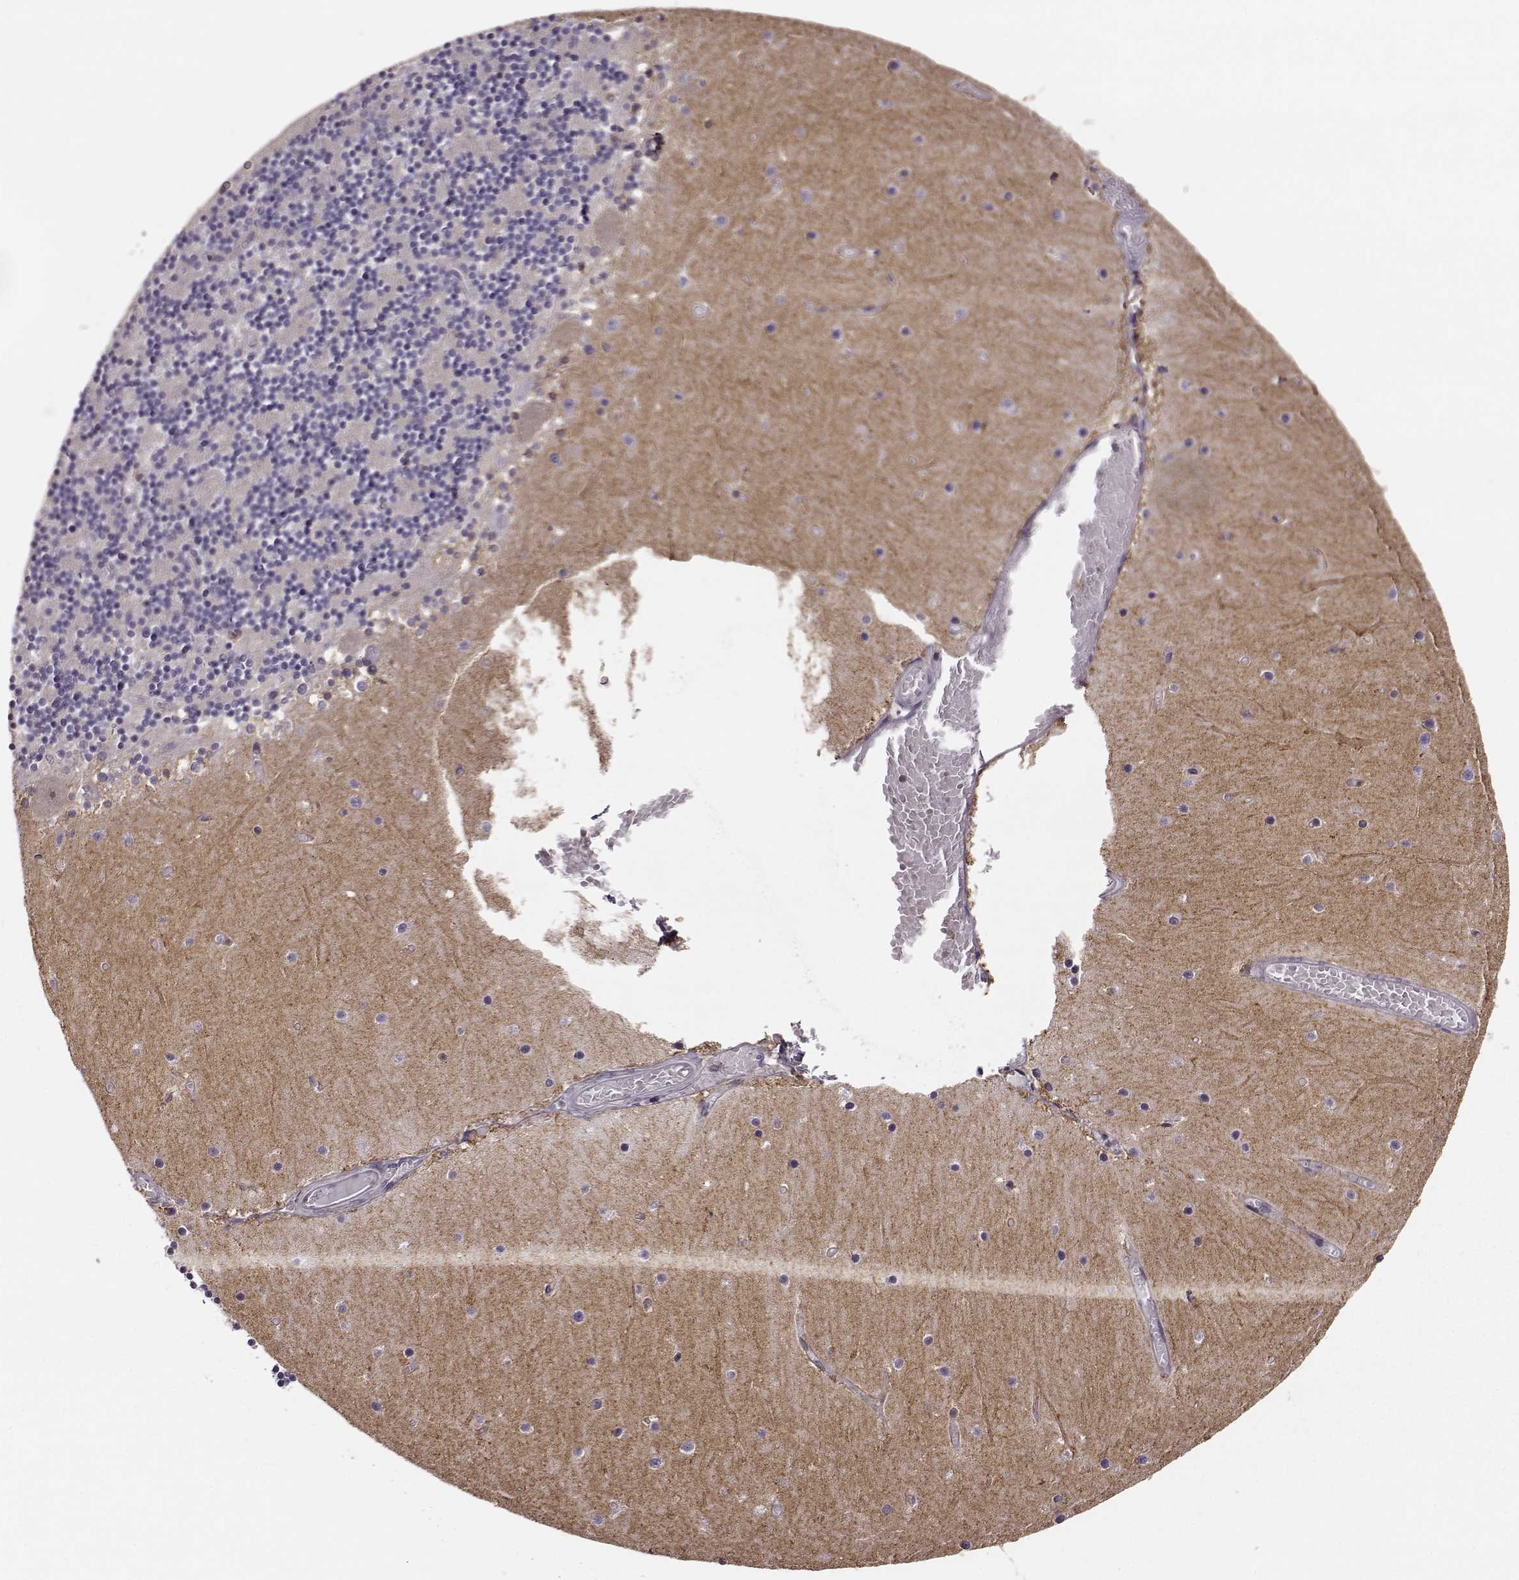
{"staining": {"intensity": "negative", "quantity": "none", "location": "none"}, "tissue": "cerebellum", "cell_type": "Cells in granular layer", "image_type": "normal", "snomed": [{"axis": "morphology", "description": "Normal tissue, NOS"}, {"axis": "topography", "description": "Cerebellum"}], "caption": "A photomicrograph of cerebellum stained for a protein demonstrates no brown staining in cells in granular layer. (Stains: DAB immunohistochemistry (IHC) with hematoxylin counter stain, Microscopy: brightfield microscopy at high magnification).", "gene": "MFSD1", "patient": {"sex": "female", "age": 28}}